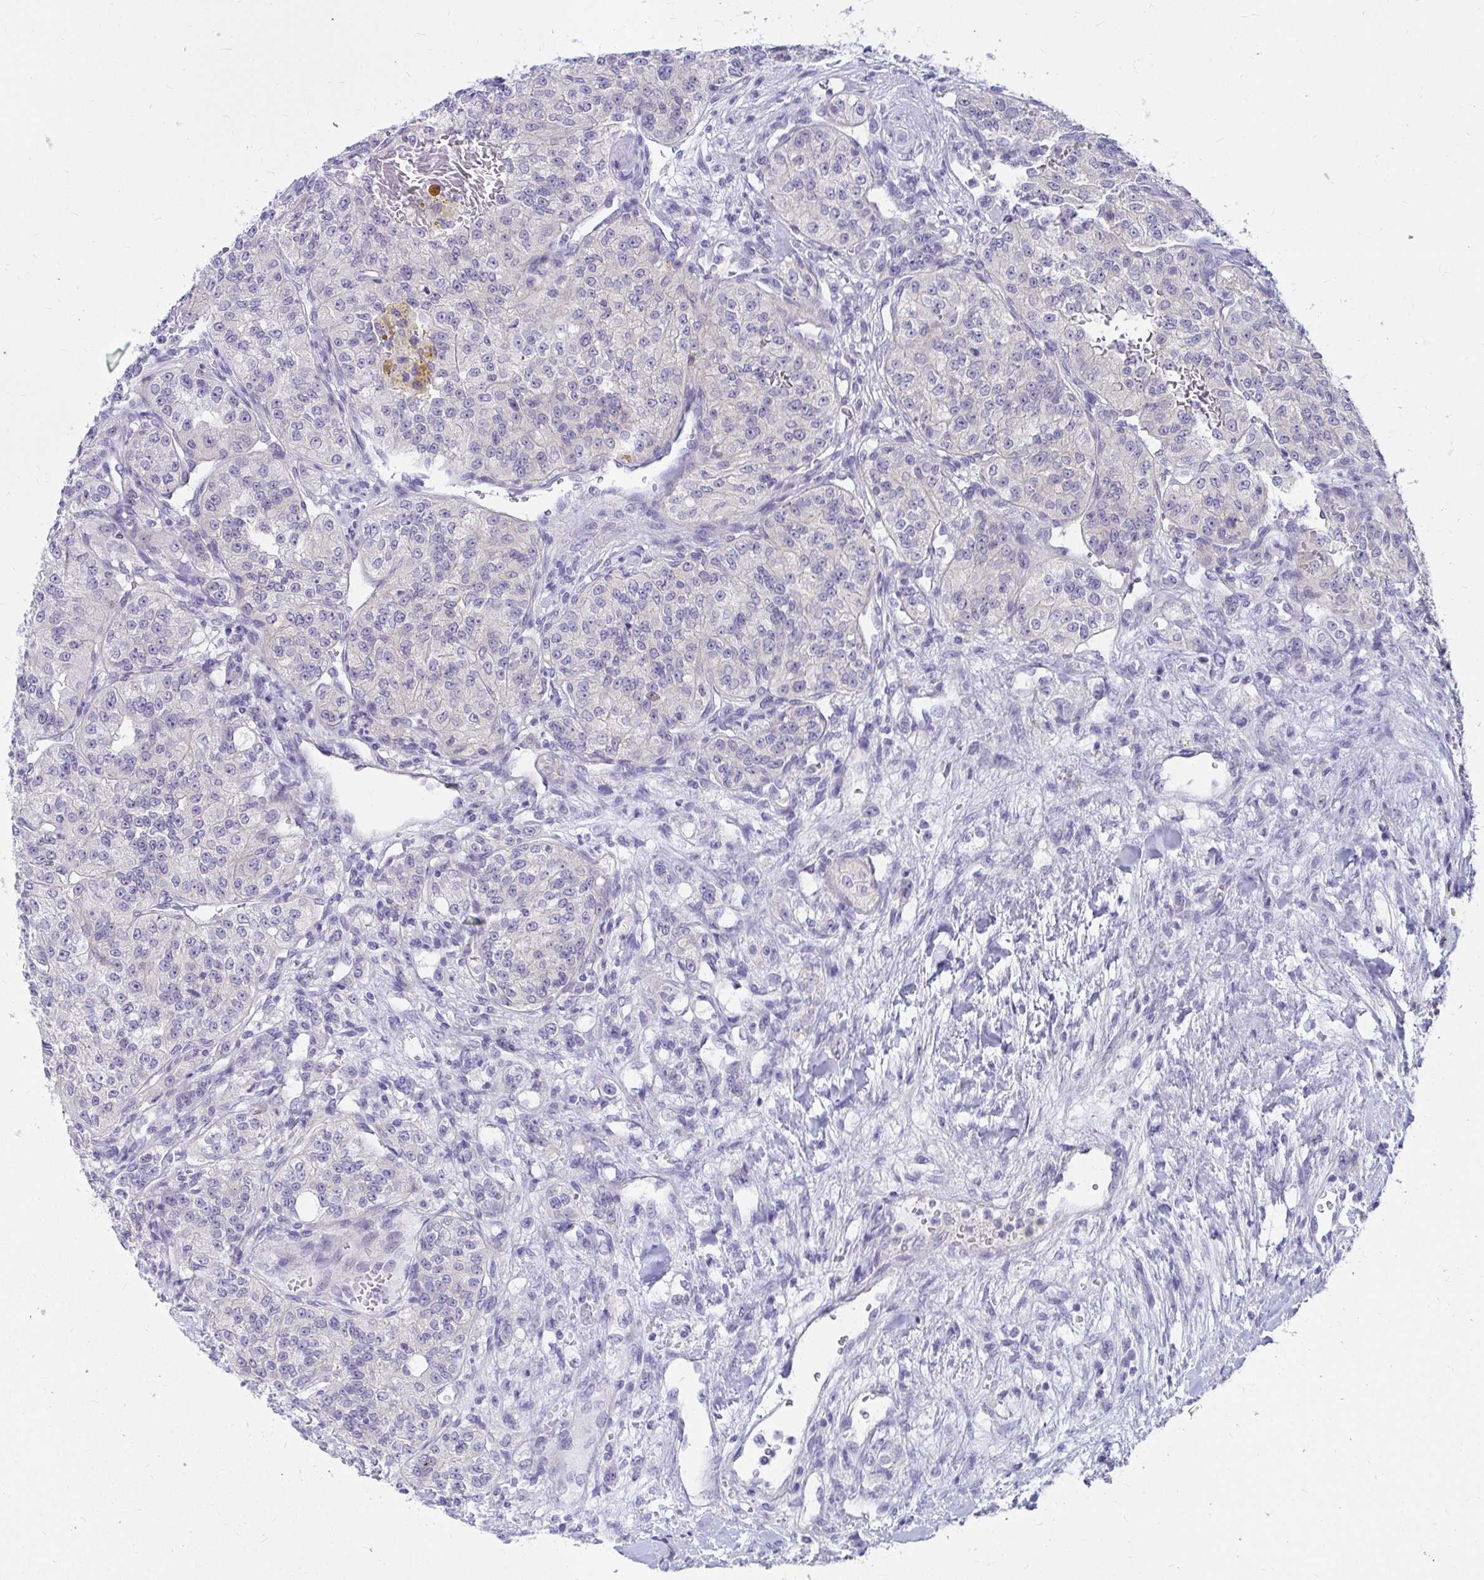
{"staining": {"intensity": "negative", "quantity": "none", "location": "none"}, "tissue": "renal cancer", "cell_type": "Tumor cells", "image_type": "cancer", "snomed": [{"axis": "morphology", "description": "Adenocarcinoma, NOS"}, {"axis": "topography", "description": "Kidney"}], "caption": "IHC of human renal adenocarcinoma exhibits no staining in tumor cells.", "gene": "C19orf81", "patient": {"sex": "female", "age": 63}}